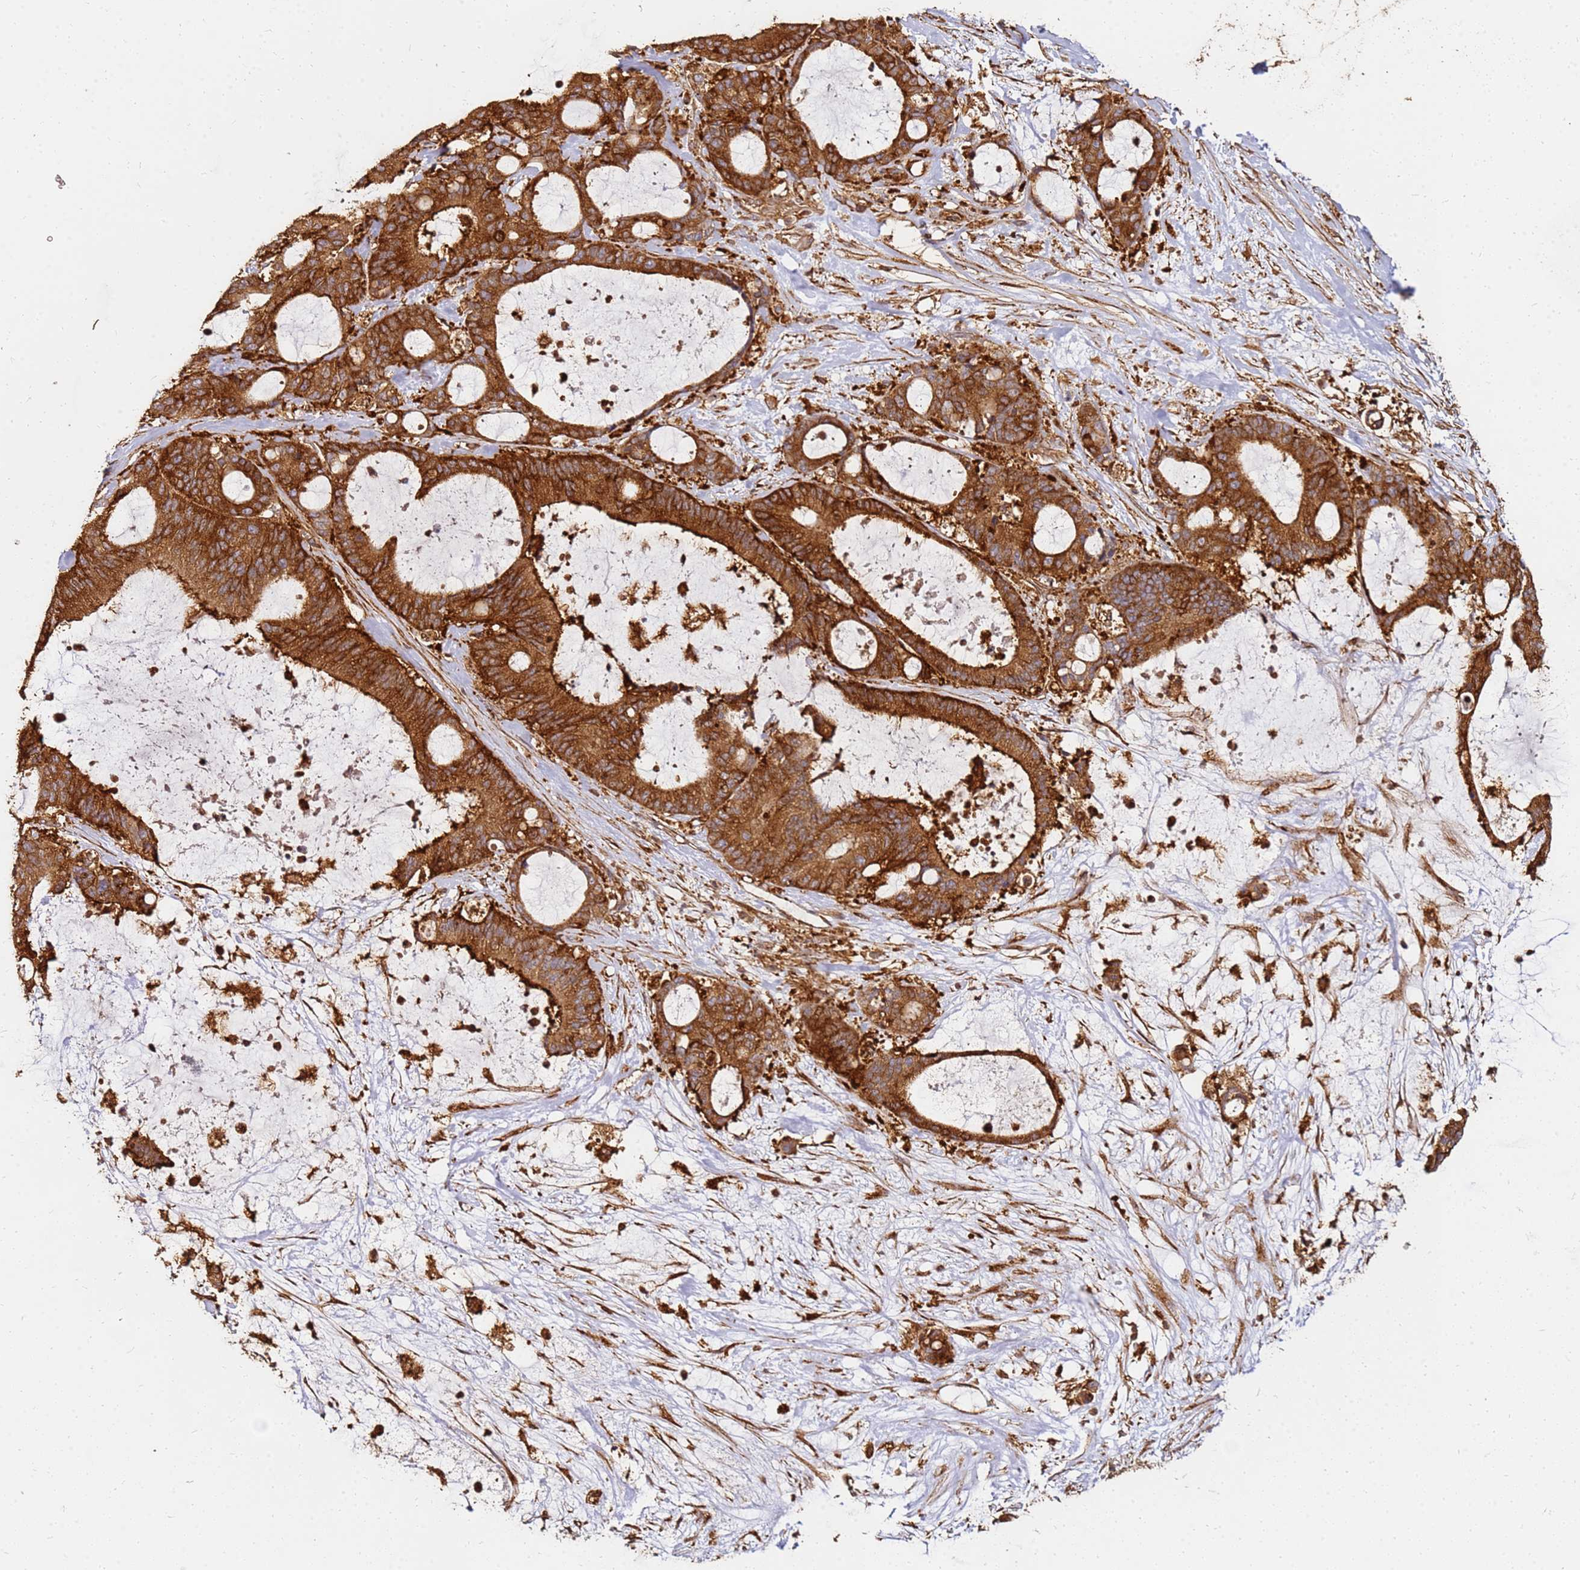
{"staining": {"intensity": "strong", "quantity": ">75%", "location": "cytoplasmic/membranous"}, "tissue": "liver cancer", "cell_type": "Tumor cells", "image_type": "cancer", "snomed": [{"axis": "morphology", "description": "Normal tissue, NOS"}, {"axis": "morphology", "description": "Cholangiocarcinoma"}, {"axis": "topography", "description": "Liver"}, {"axis": "topography", "description": "Peripheral nerve tissue"}], "caption": "Immunohistochemical staining of human liver cancer (cholangiocarcinoma) displays high levels of strong cytoplasmic/membranous protein expression in about >75% of tumor cells.", "gene": "DVL3", "patient": {"sex": "female", "age": 73}}